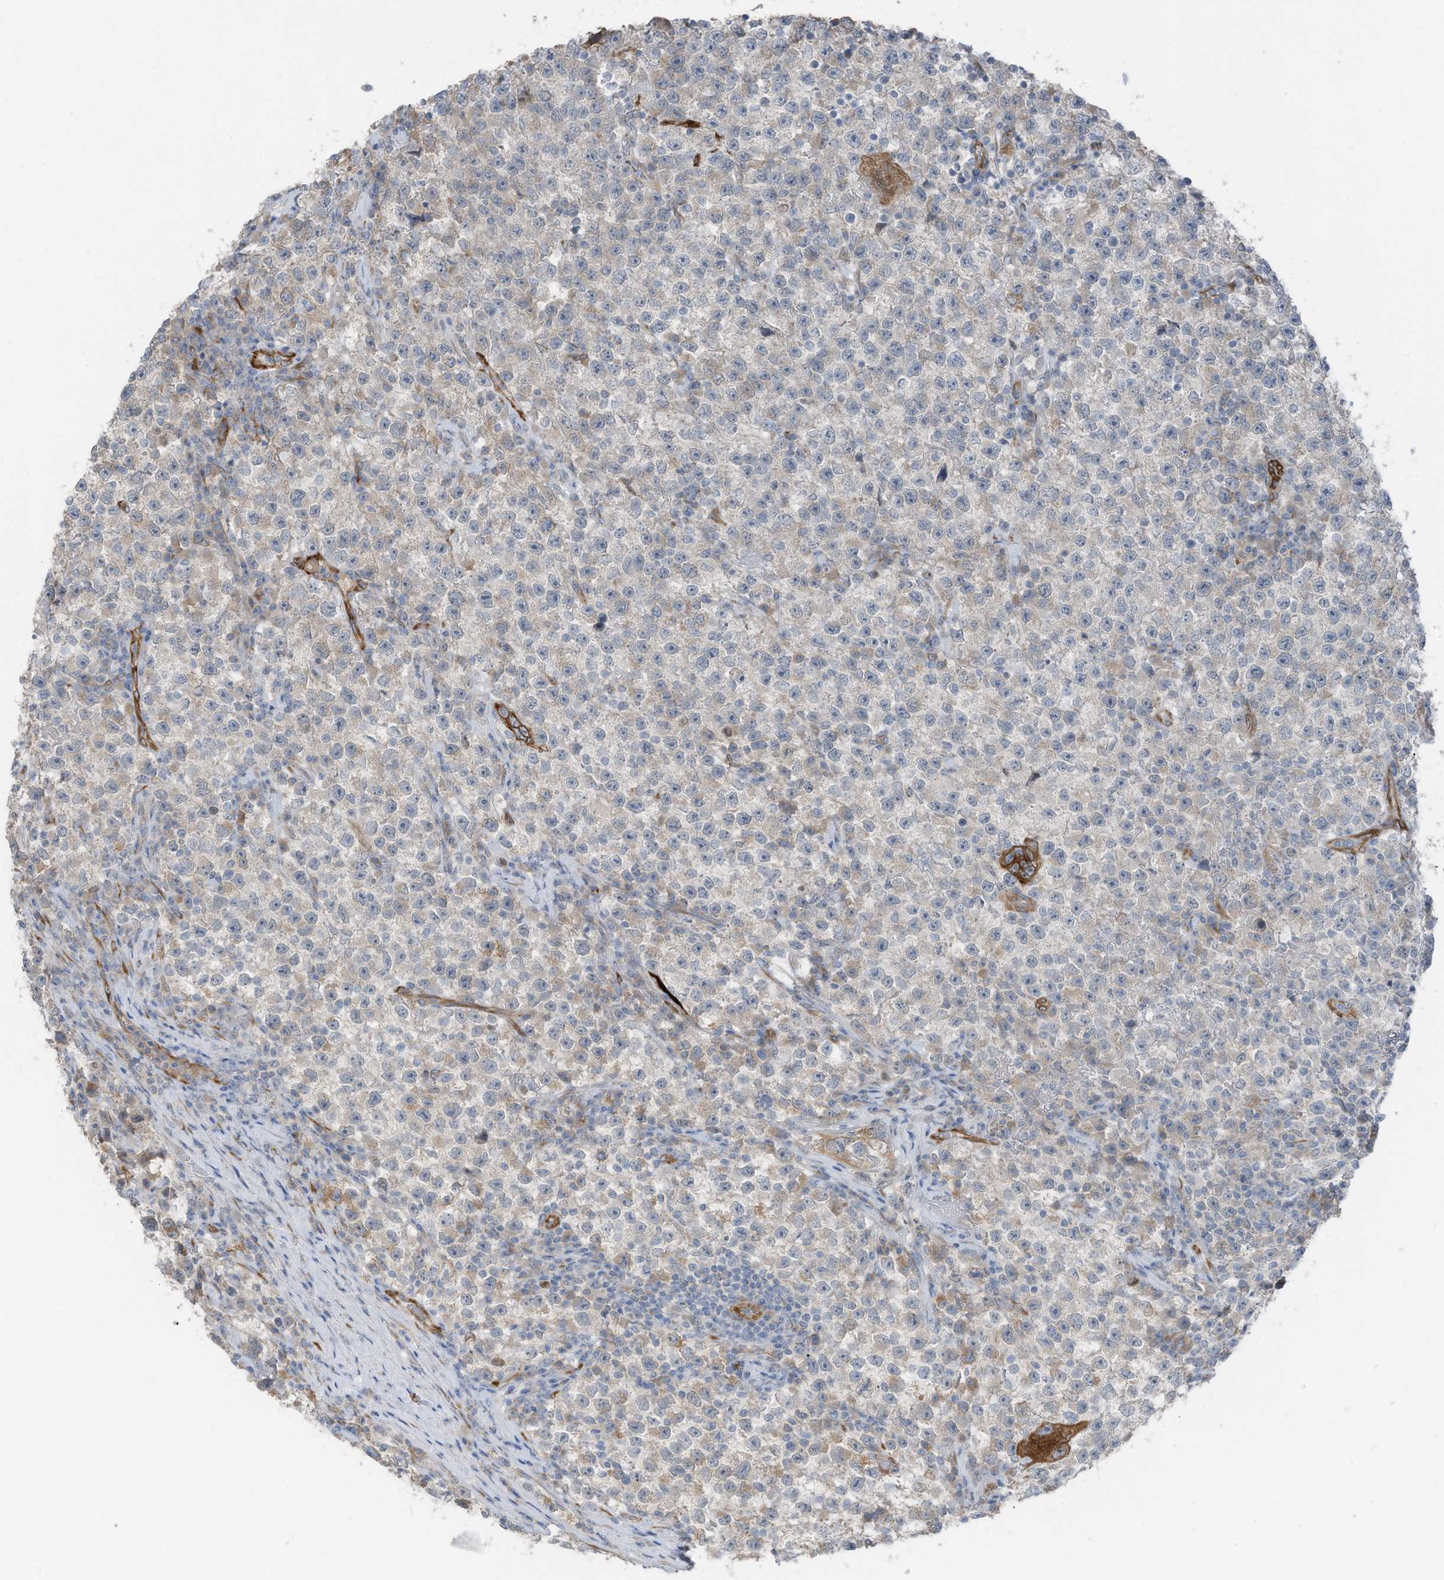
{"staining": {"intensity": "negative", "quantity": "none", "location": "none"}, "tissue": "testis cancer", "cell_type": "Tumor cells", "image_type": "cancer", "snomed": [{"axis": "morphology", "description": "Seminoma, NOS"}, {"axis": "topography", "description": "Testis"}], "caption": "The micrograph shows no staining of tumor cells in seminoma (testis).", "gene": "ARHGEF33", "patient": {"sex": "male", "age": 22}}